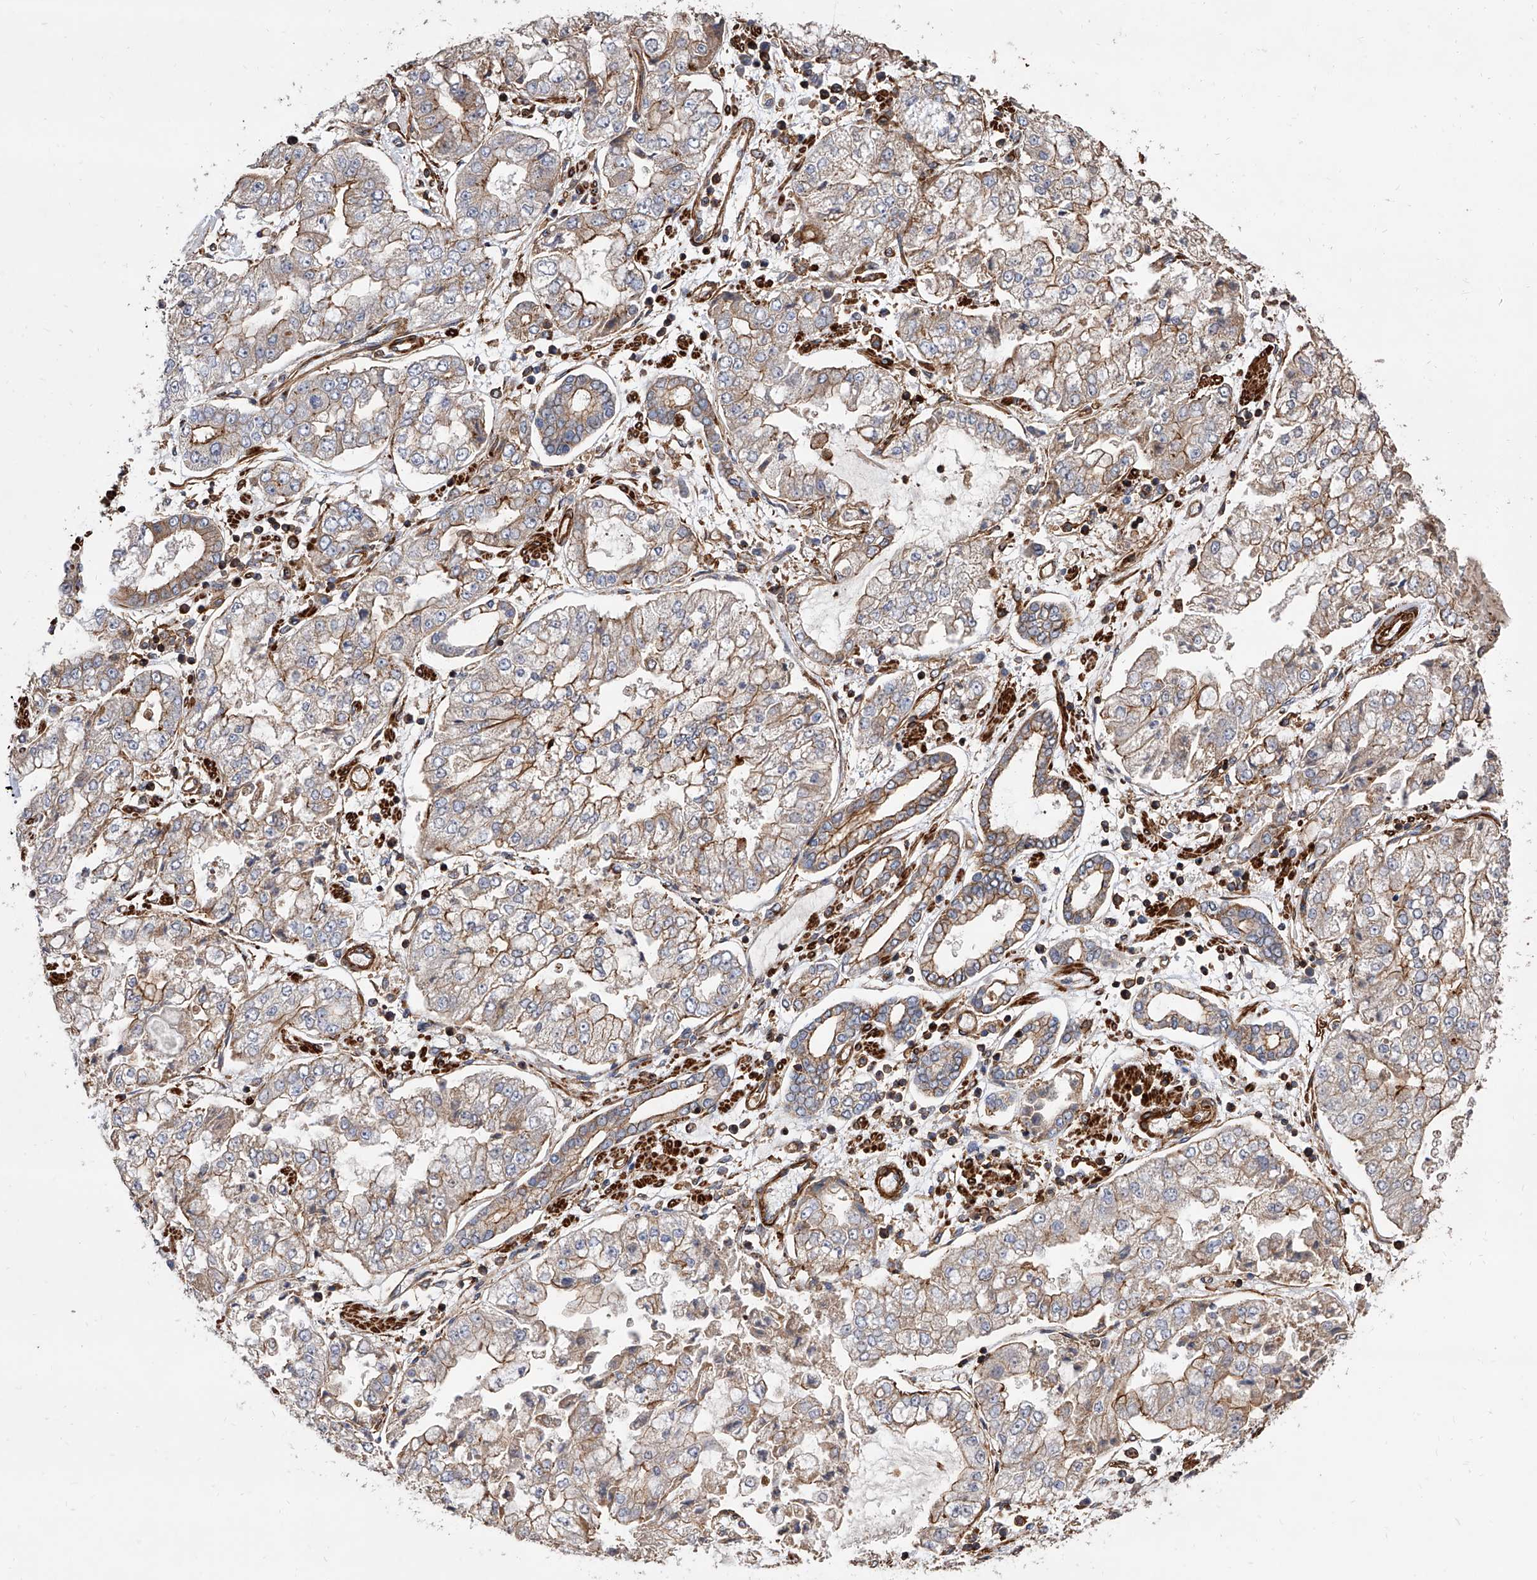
{"staining": {"intensity": "weak", "quantity": ">75%", "location": "cytoplasmic/membranous"}, "tissue": "stomach cancer", "cell_type": "Tumor cells", "image_type": "cancer", "snomed": [{"axis": "morphology", "description": "Adenocarcinoma, NOS"}, {"axis": "topography", "description": "Stomach"}], "caption": "Weak cytoplasmic/membranous expression is appreciated in approximately >75% of tumor cells in stomach cancer.", "gene": "PISD", "patient": {"sex": "male", "age": 76}}